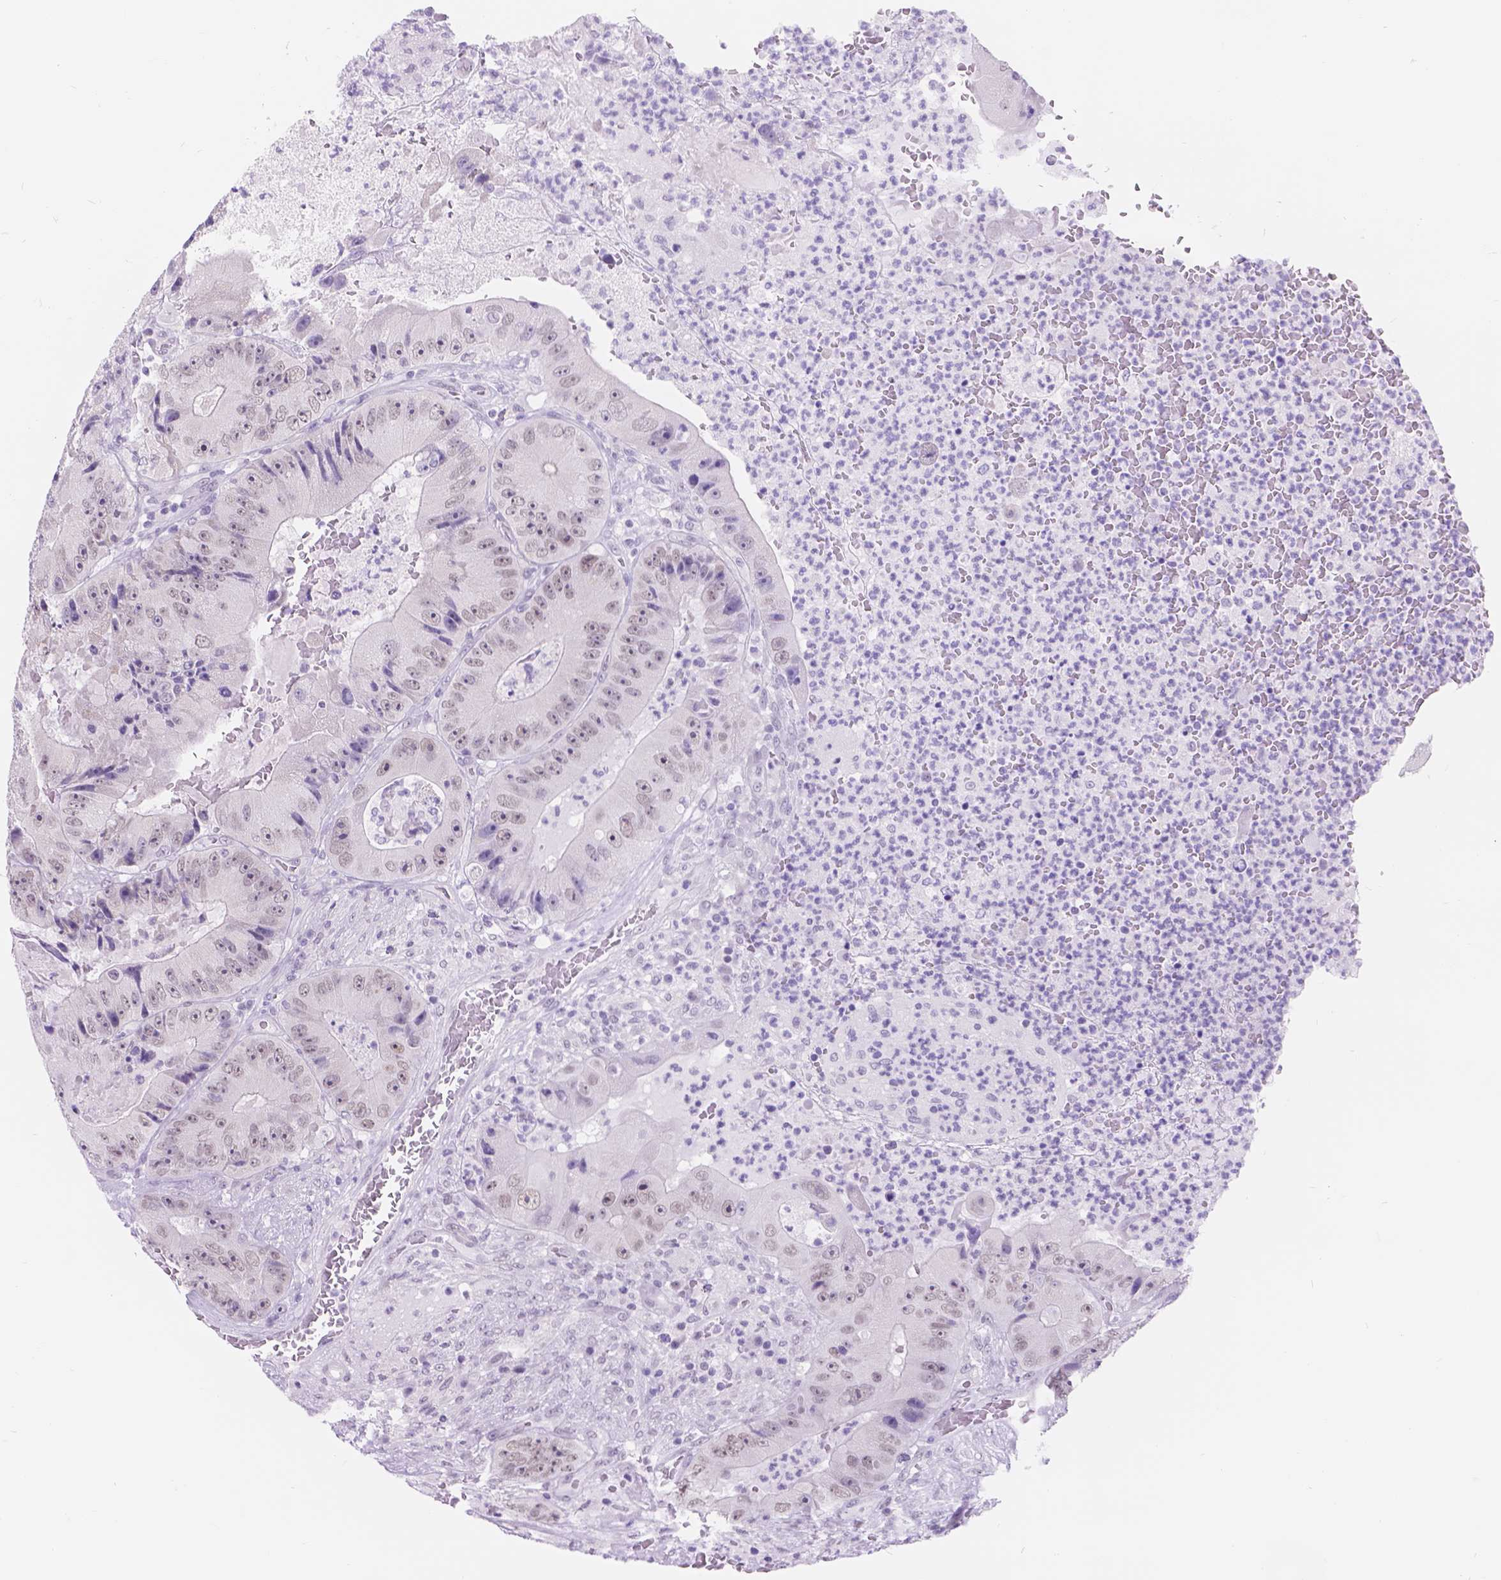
{"staining": {"intensity": "negative", "quantity": "none", "location": "none"}, "tissue": "colorectal cancer", "cell_type": "Tumor cells", "image_type": "cancer", "snomed": [{"axis": "morphology", "description": "Adenocarcinoma, NOS"}, {"axis": "topography", "description": "Colon"}], "caption": "Tumor cells show no significant staining in adenocarcinoma (colorectal).", "gene": "DCC", "patient": {"sex": "female", "age": 86}}